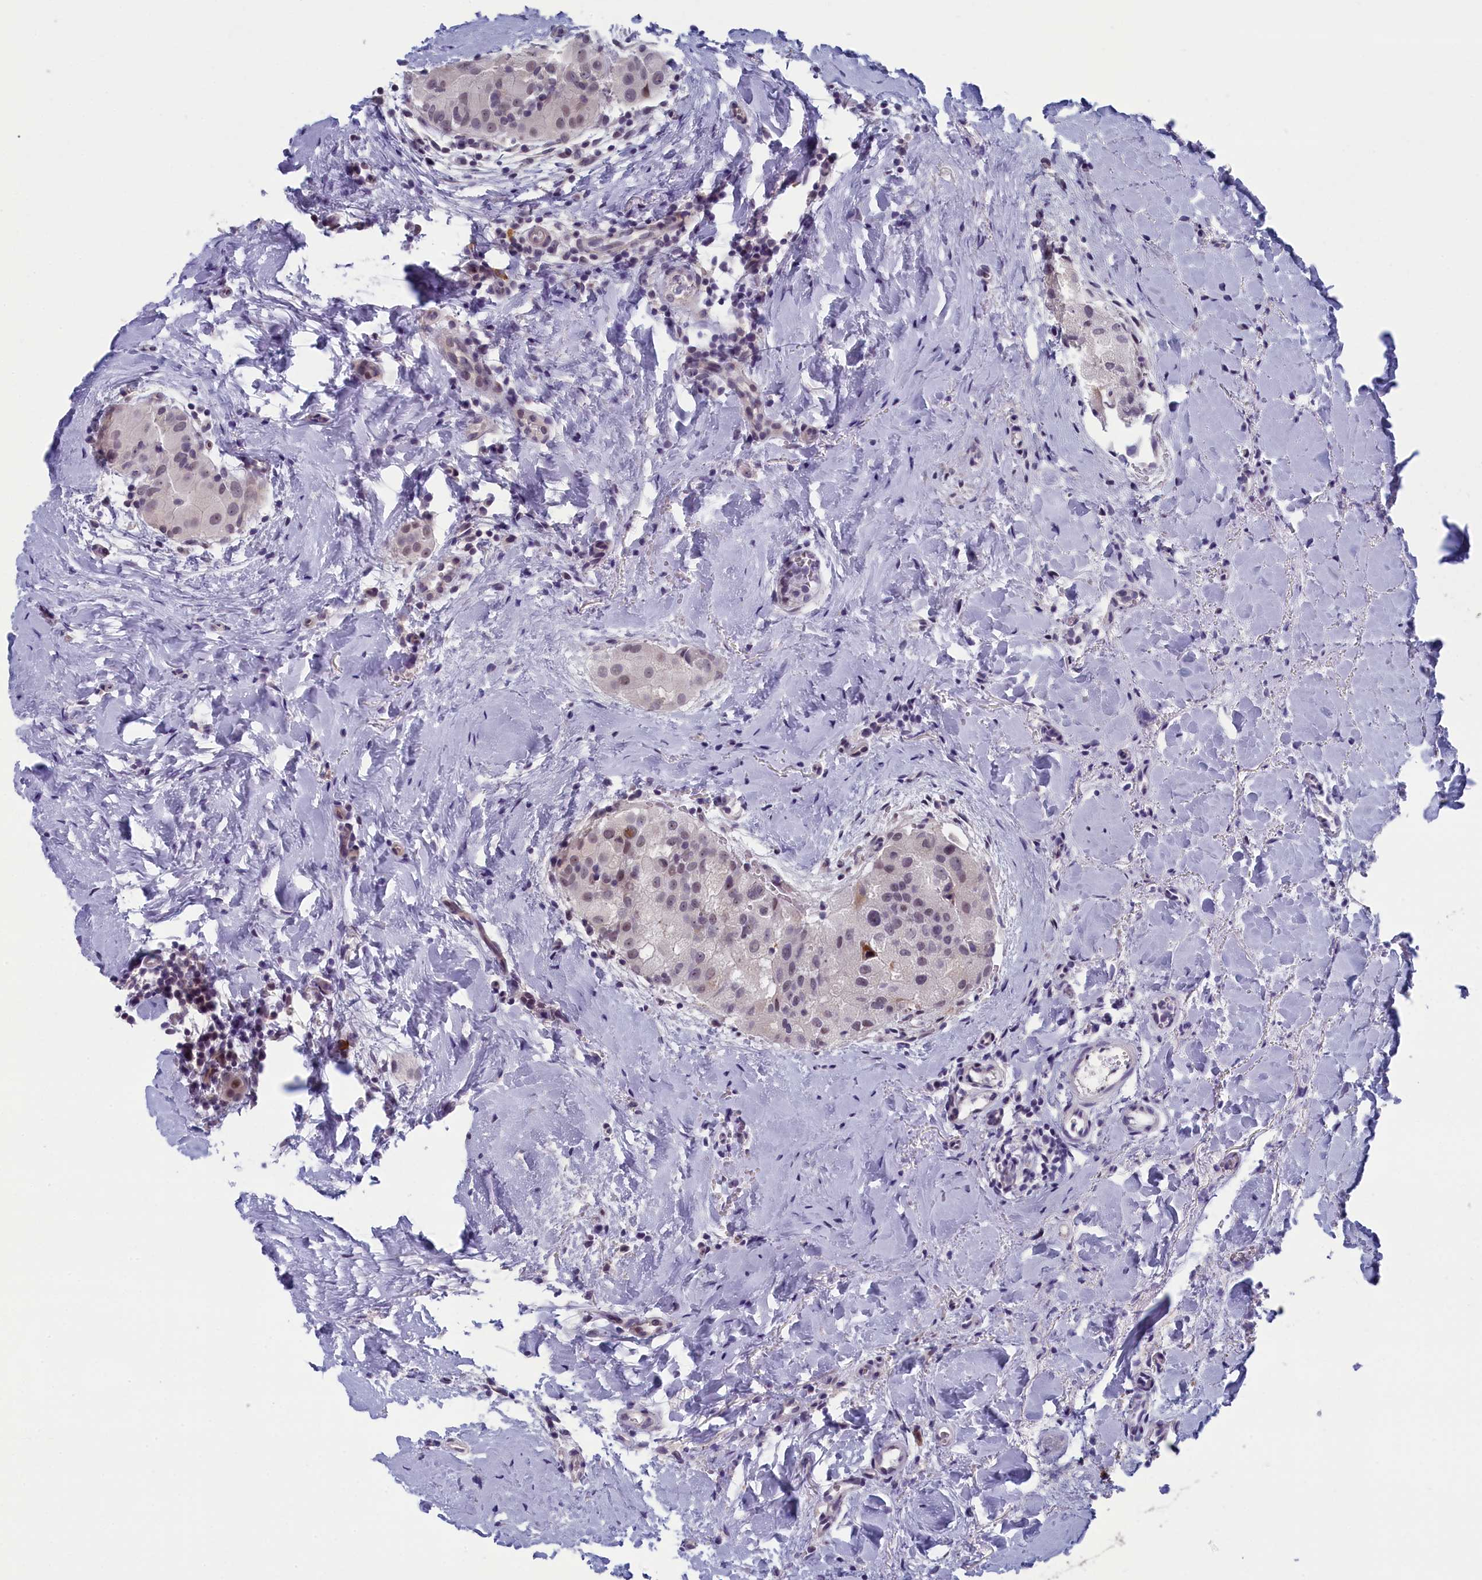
{"staining": {"intensity": "weak", "quantity": "<25%", "location": "nuclear"}, "tissue": "thyroid cancer", "cell_type": "Tumor cells", "image_type": "cancer", "snomed": [{"axis": "morphology", "description": "Papillary adenocarcinoma, NOS"}, {"axis": "topography", "description": "Thyroid gland"}], "caption": "This micrograph is of thyroid cancer (papillary adenocarcinoma) stained with immunohistochemistry (IHC) to label a protein in brown with the nuclei are counter-stained blue. There is no expression in tumor cells.", "gene": "CNEP1R1", "patient": {"sex": "male", "age": 33}}